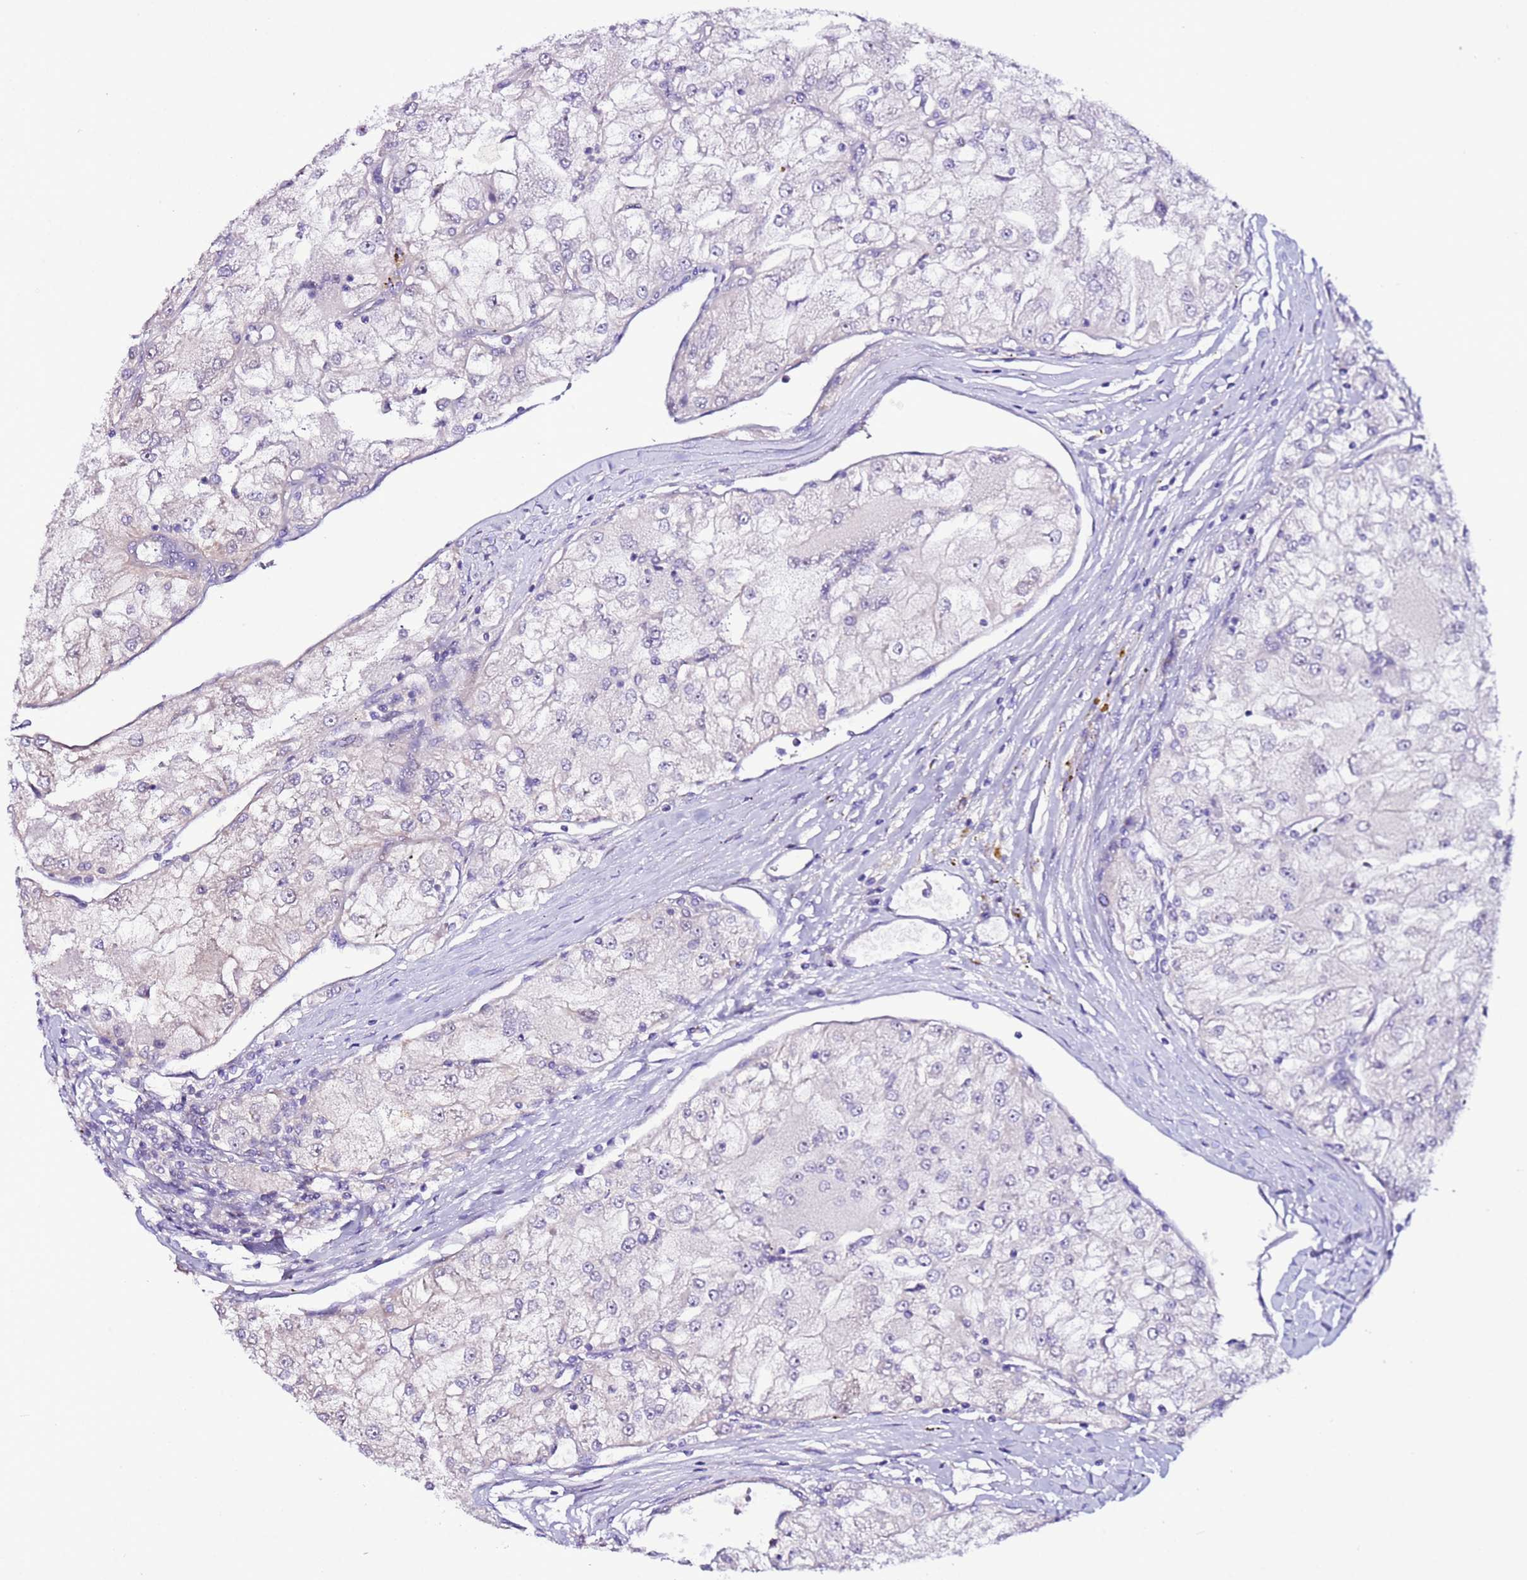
{"staining": {"intensity": "negative", "quantity": "none", "location": "none"}, "tissue": "renal cancer", "cell_type": "Tumor cells", "image_type": "cancer", "snomed": [{"axis": "morphology", "description": "Adenocarcinoma, NOS"}, {"axis": "topography", "description": "Kidney"}], "caption": "Micrograph shows no protein positivity in tumor cells of renal cancer (adenocarcinoma) tissue.", "gene": "UEVLD", "patient": {"sex": "female", "age": 72}}